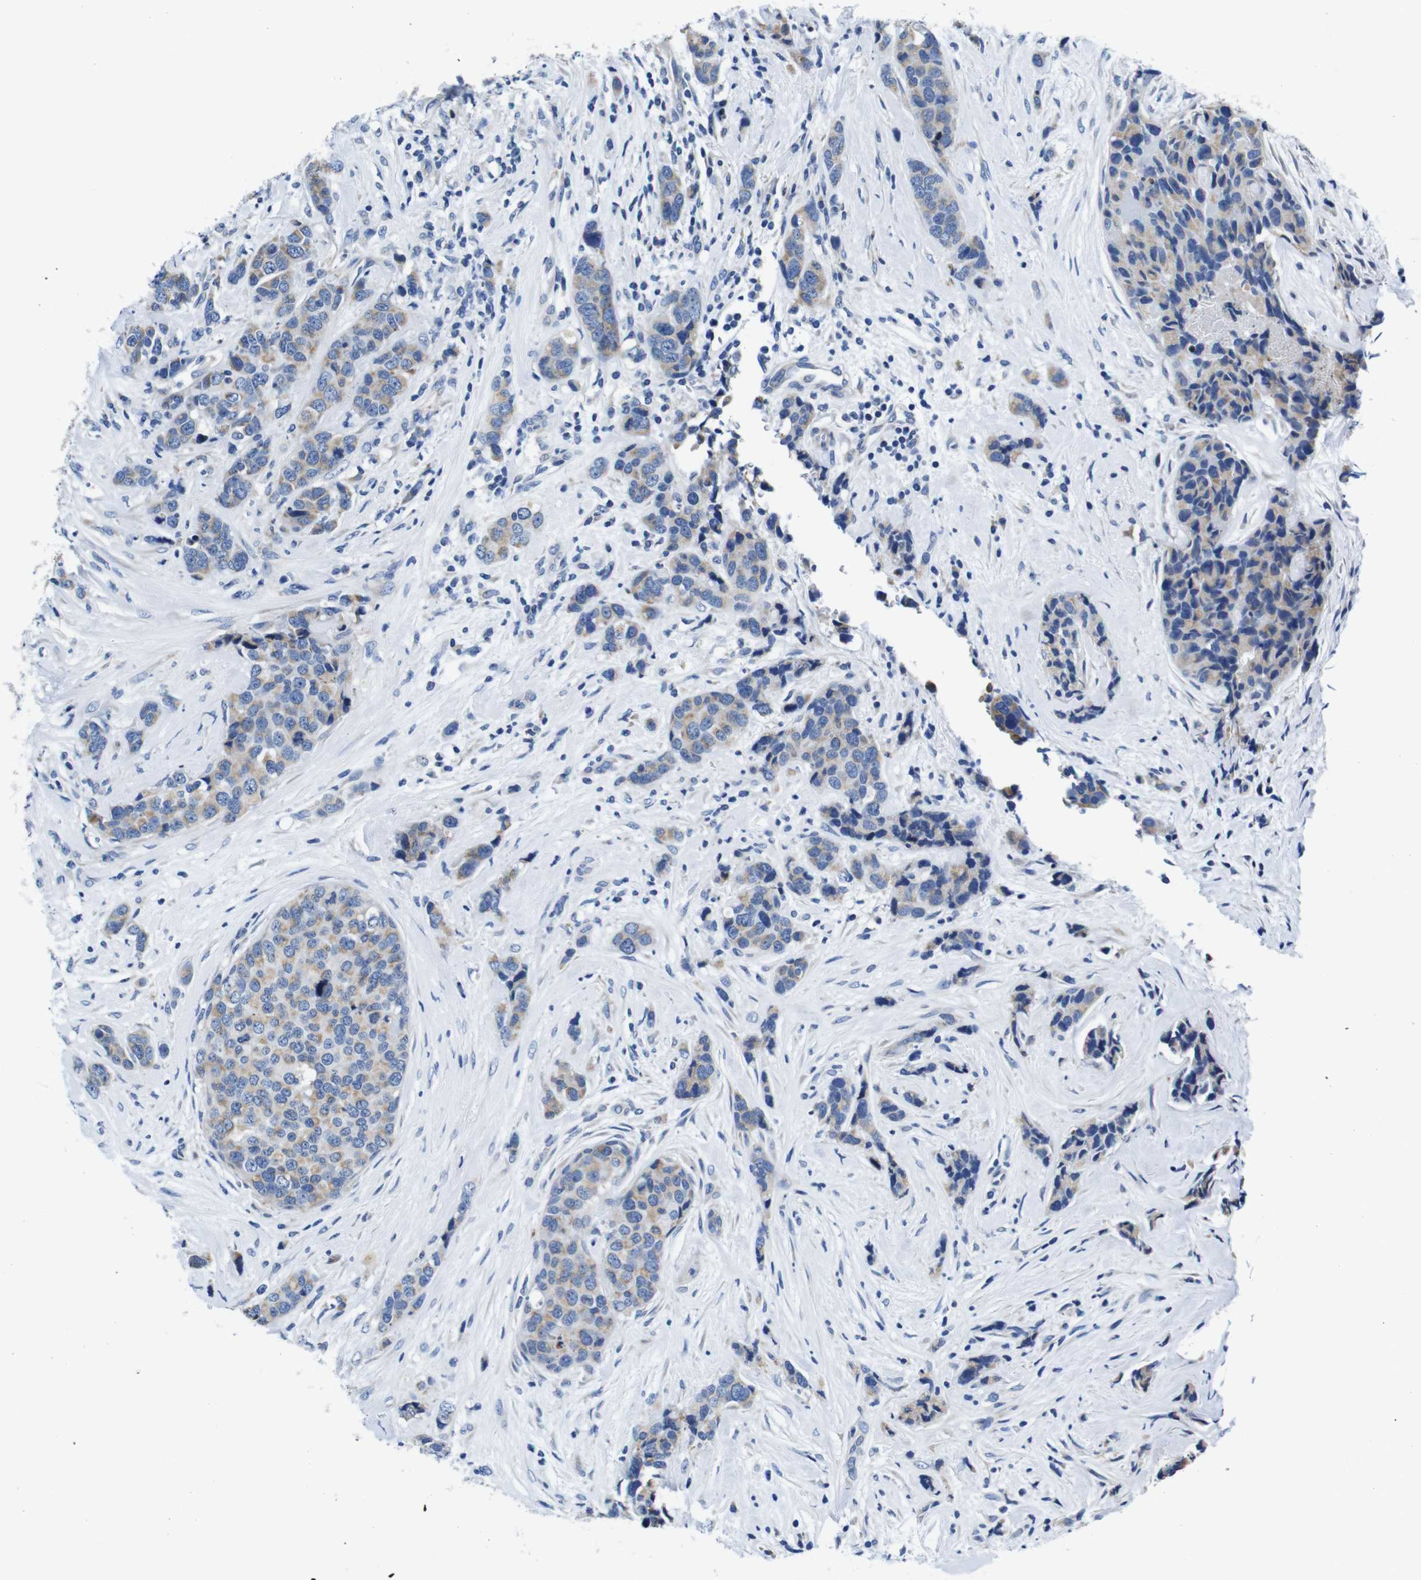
{"staining": {"intensity": "weak", "quantity": ">75%", "location": "cytoplasmic/membranous"}, "tissue": "breast cancer", "cell_type": "Tumor cells", "image_type": "cancer", "snomed": [{"axis": "morphology", "description": "Lobular carcinoma"}, {"axis": "topography", "description": "Breast"}], "caption": "Weak cytoplasmic/membranous staining is seen in approximately >75% of tumor cells in lobular carcinoma (breast).", "gene": "SNX19", "patient": {"sex": "female", "age": 59}}